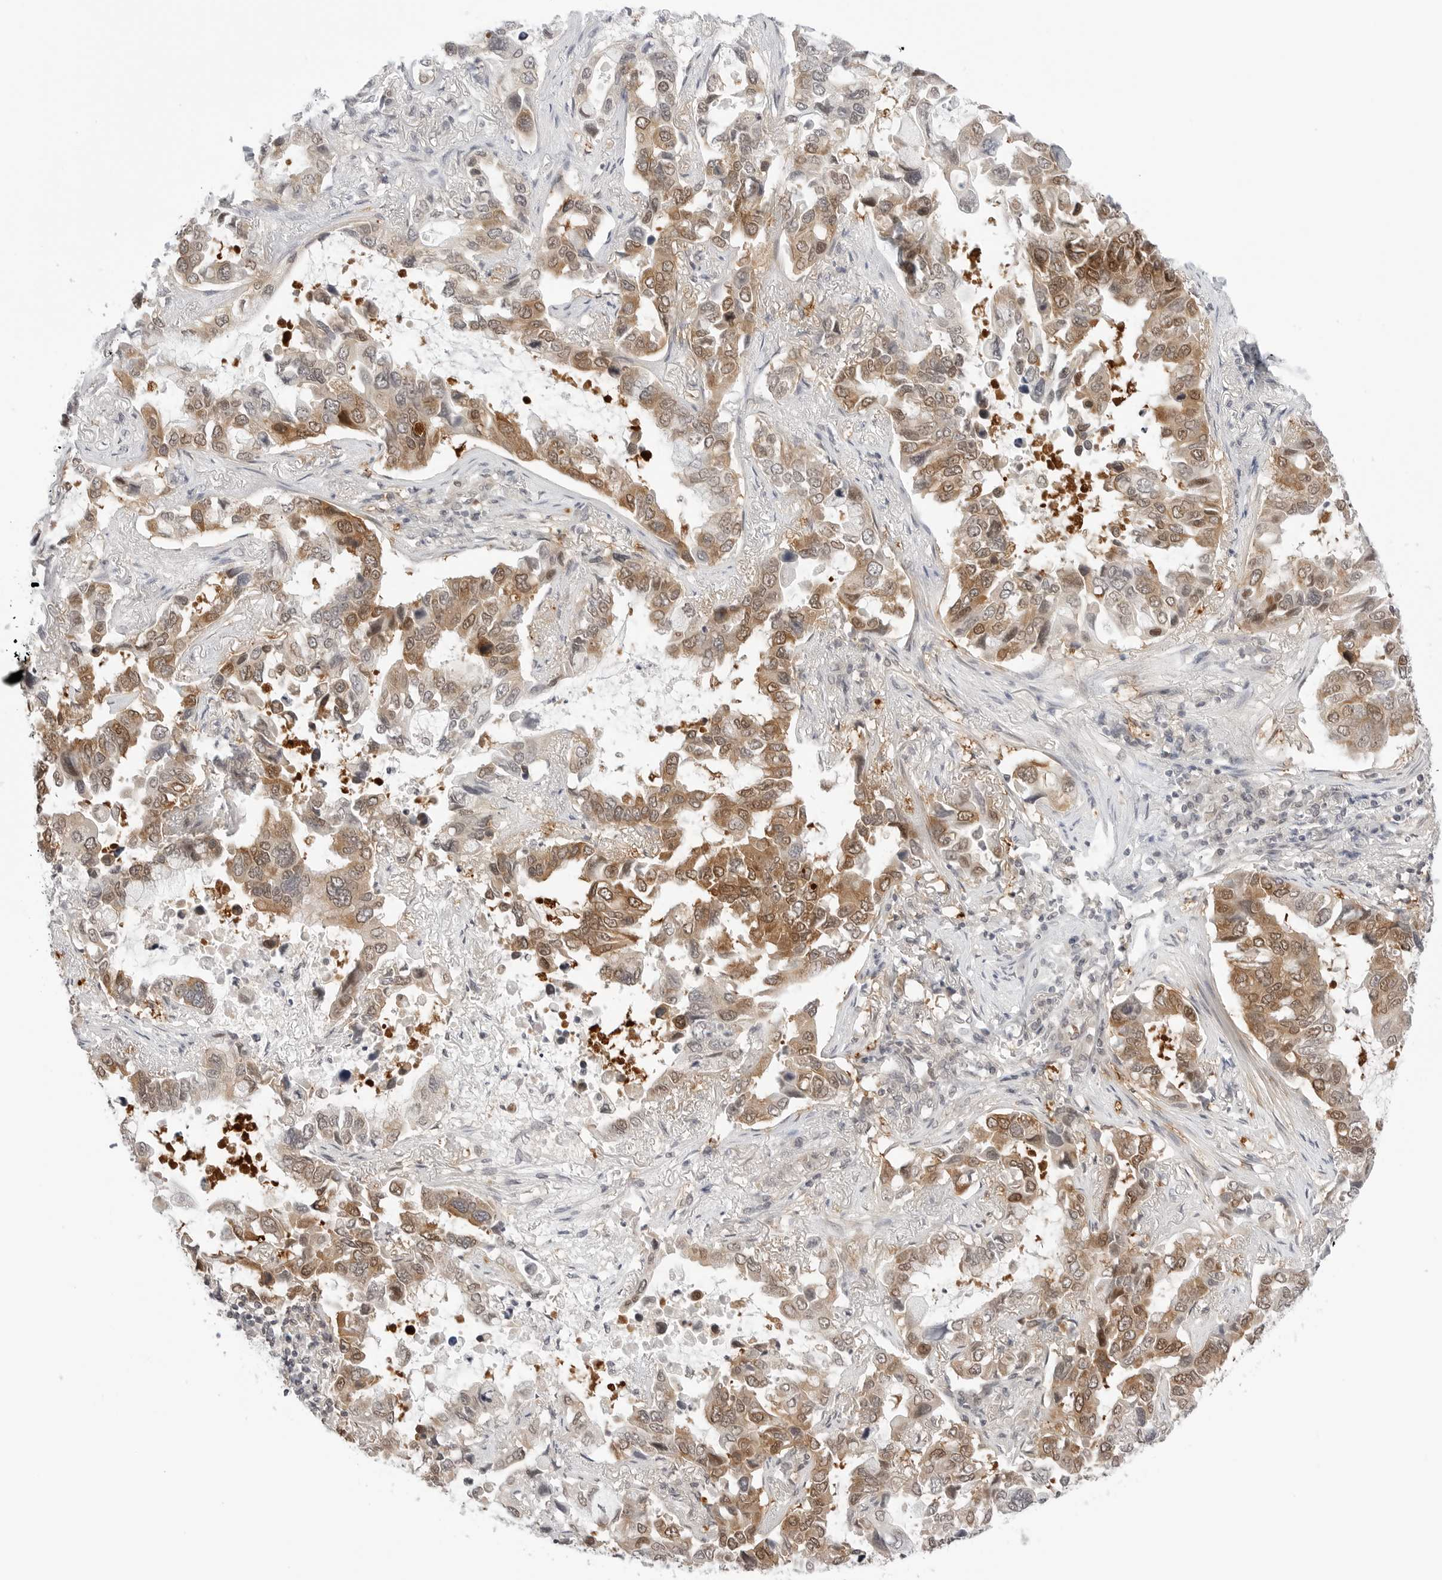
{"staining": {"intensity": "moderate", "quantity": ">75%", "location": "cytoplasmic/membranous,nuclear"}, "tissue": "lung cancer", "cell_type": "Tumor cells", "image_type": "cancer", "snomed": [{"axis": "morphology", "description": "Squamous cell carcinoma, NOS"}, {"axis": "topography", "description": "Lung"}], "caption": "Human lung cancer stained for a protein (brown) displays moderate cytoplasmic/membranous and nuclear positive staining in approximately >75% of tumor cells.", "gene": "NUDC", "patient": {"sex": "male", "age": 66}}